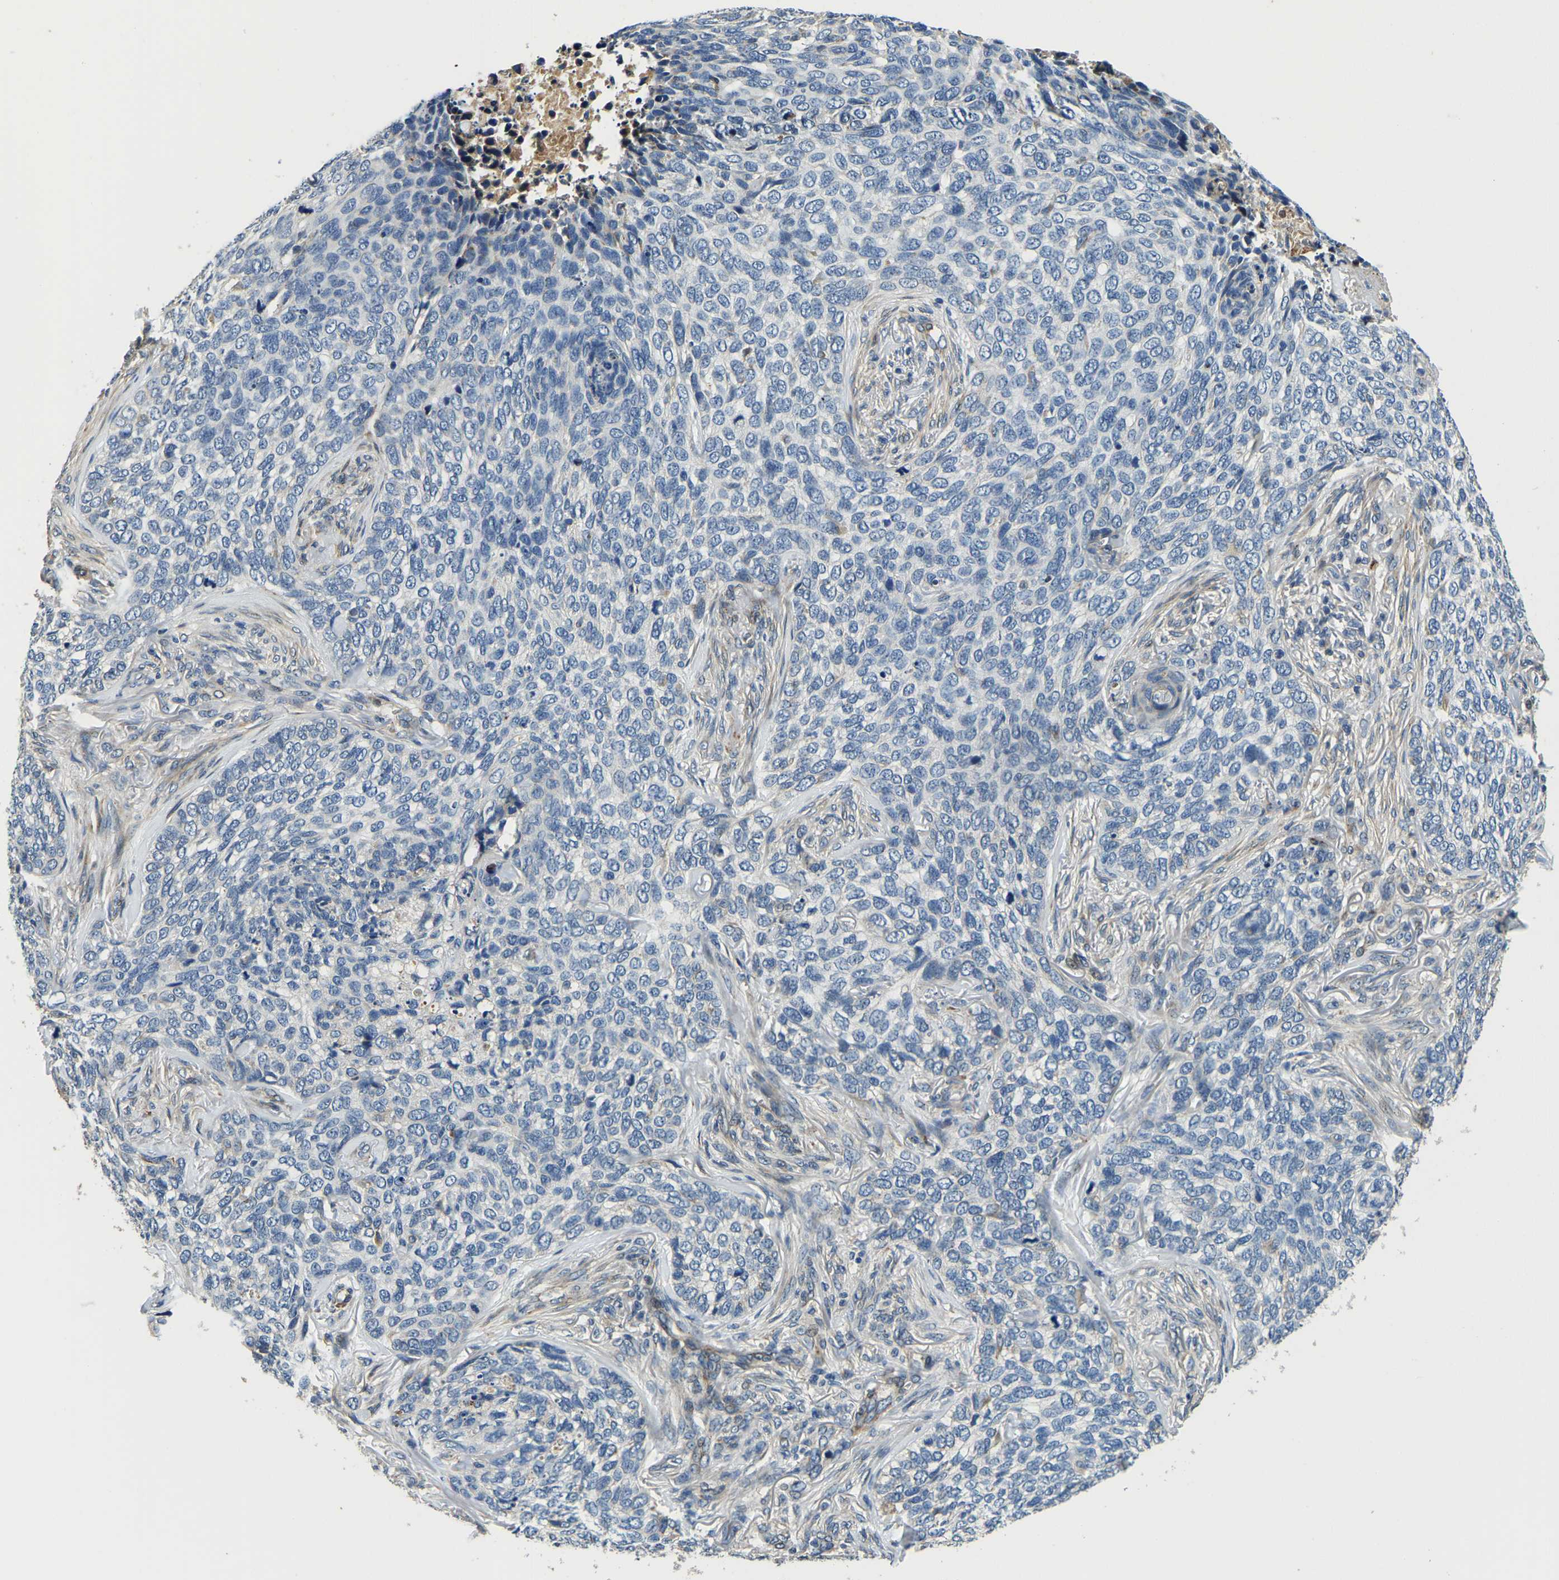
{"staining": {"intensity": "negative", "quantity": "none", "location": "none"}, "tissue": "skin cancer", "cell_type": "Tumor cells", "image_type": "cancer", "snomed": [{"axis": "morphology", "description": "Basal cell carcinoma"}, {"axis": "topography", "description": "Skin"}], "caption": "A histopathology image of human skin cancer is negative for staining in tumor cells. (Brightfield microscopy of DAB IHC at high magnification).", "gene": "RNF39", "patient": {"sex": "female", "age": 64}}